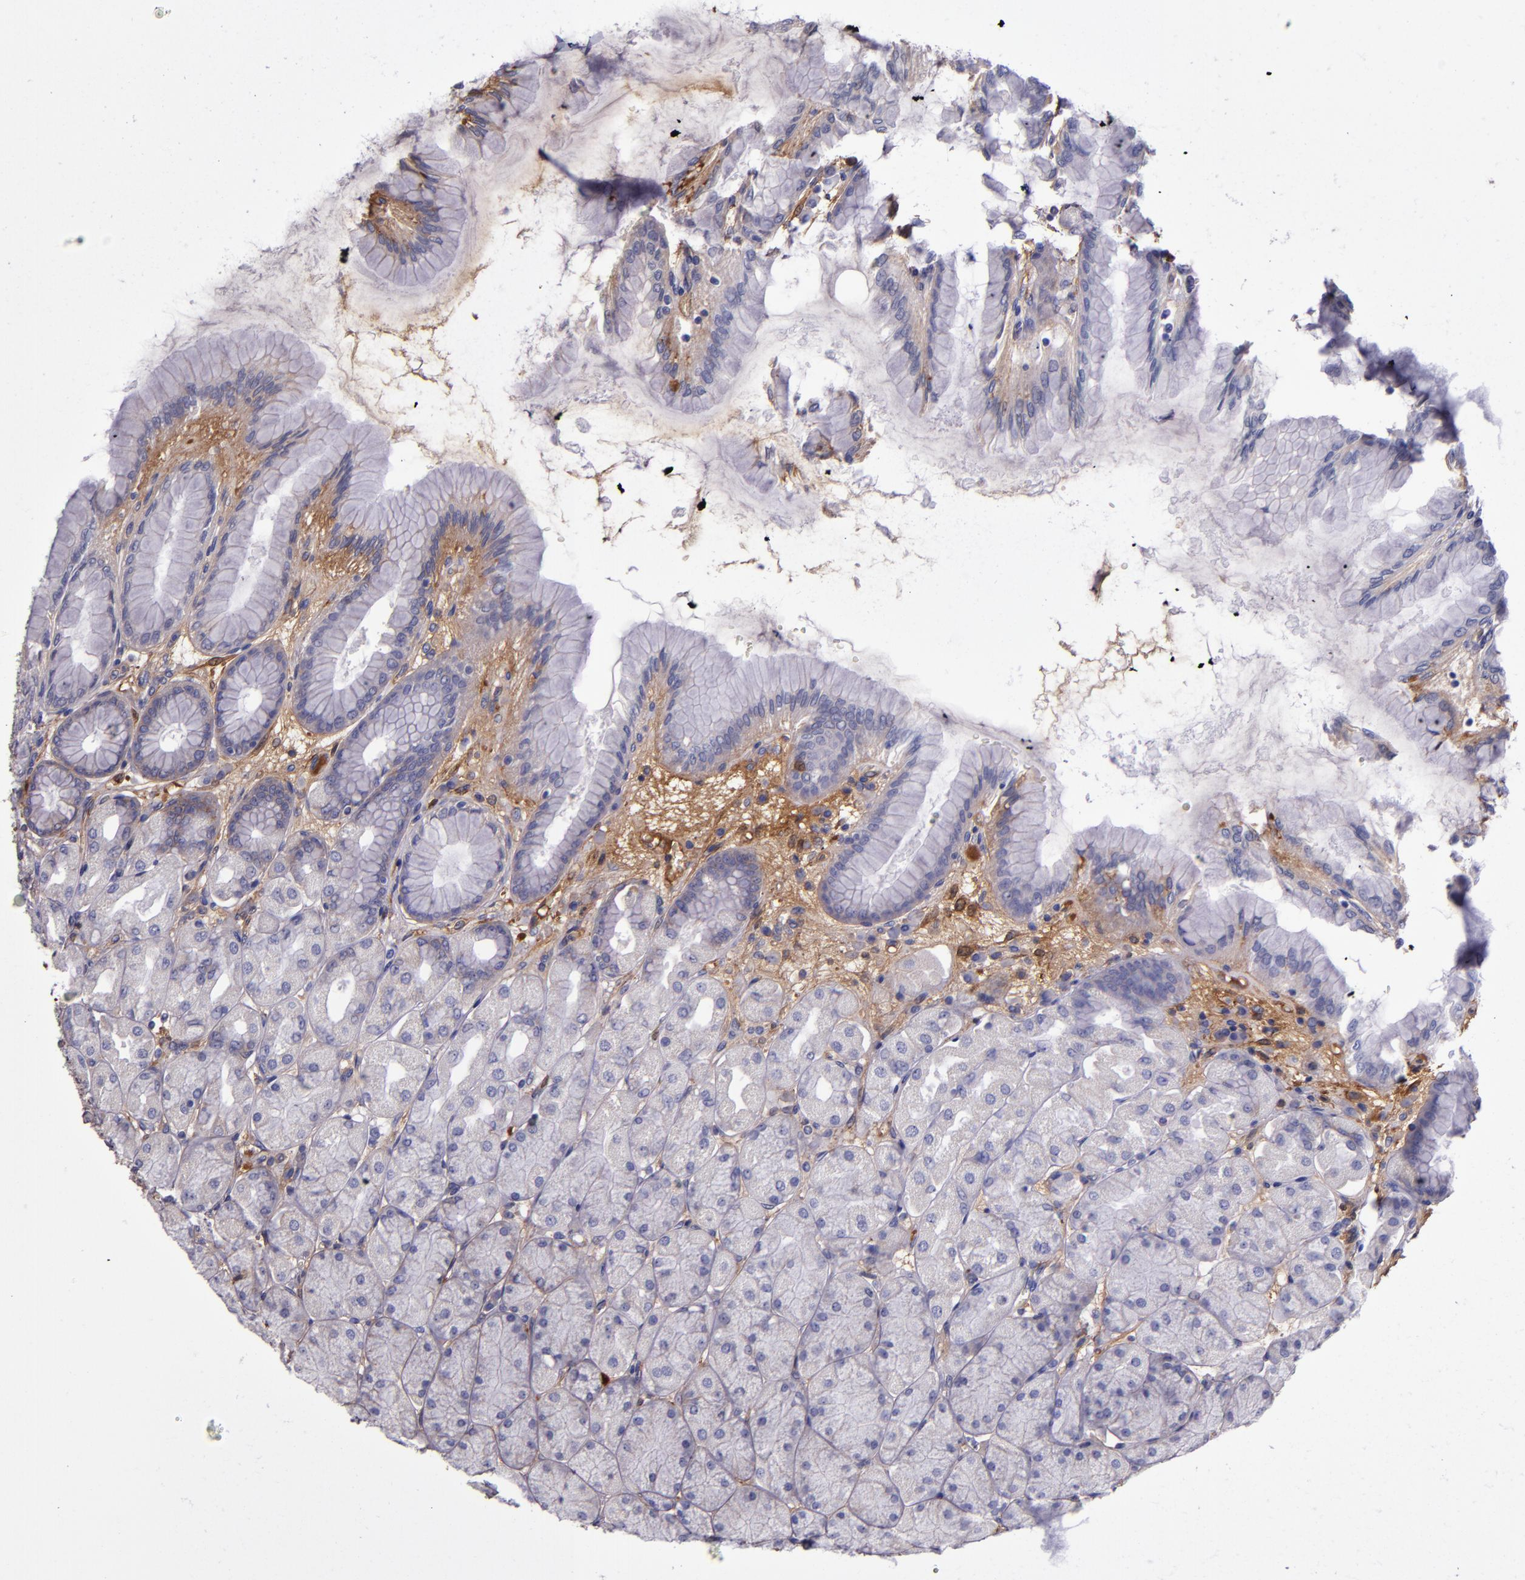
{"staining": {"intensity": "moderate", "quantity": "25%-75%", "location": "cytoplasmic/membranous"}, "tissue": "stomach", "cell_type": "Glandular cells", "image_type": "normal", "snomed": [{"axis": "morphology", "description": "Normal tissue, NOS"}, {"axis": "topography", "description": "Stomach, upper"}], "caption": "Immunohistochemistry micrograph of benign human stomach stained for a protein (brown), which displays medium levels of moderate cytoplasmic/membranous positivity in approximately 25%-75% of glandular cells.", "gene": "CLEC3B", "patient": {"sex": "female", "age": 56}}